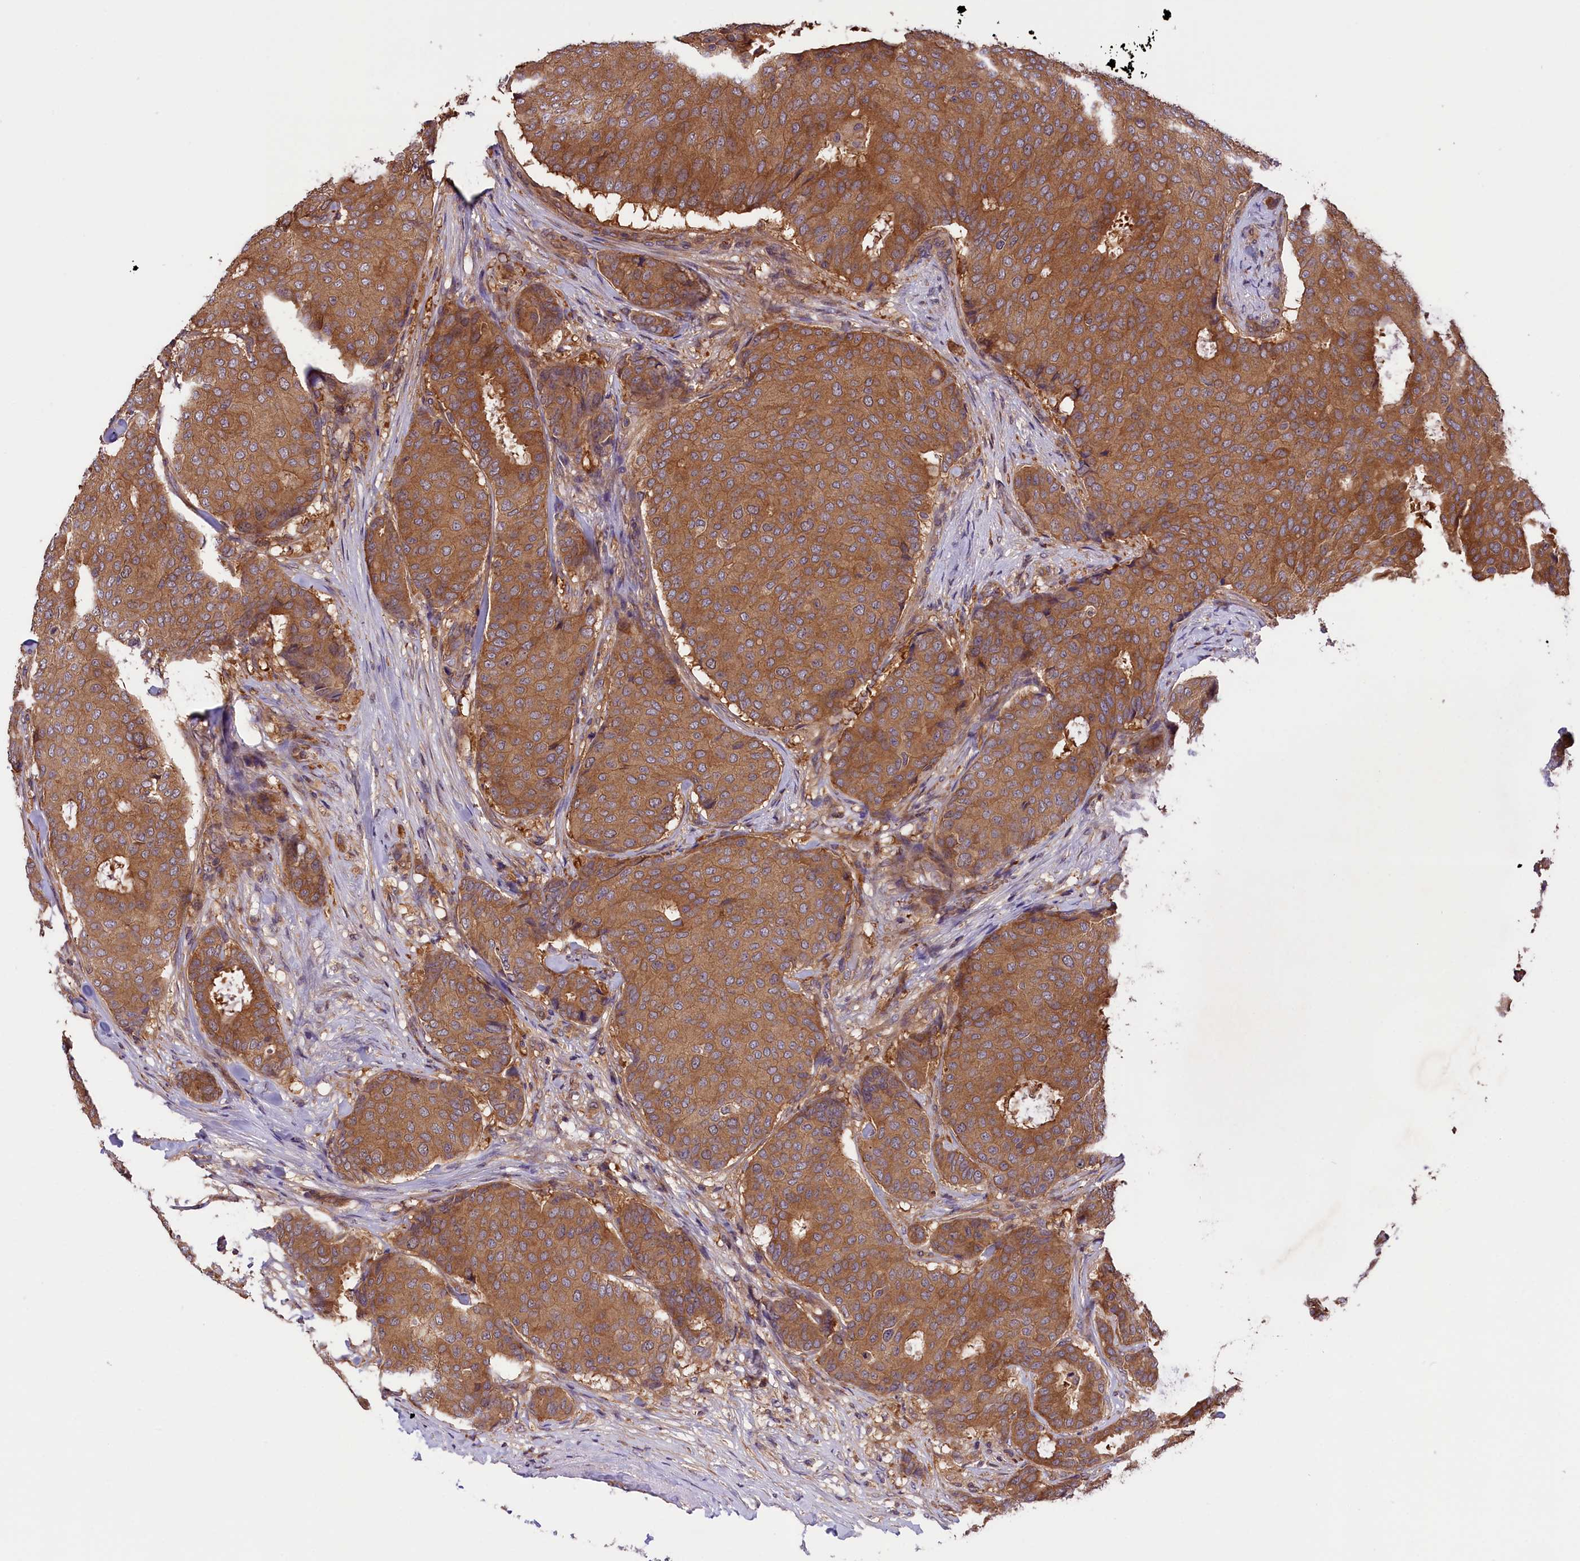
{"staining": {"intensity": "moderate", "quantity": ">75%", "location": "cytoplasmic/membranous"}, "tissue": "breast cancer", "cell_type": "Tumor cells", "image_type": "cancer", "snomed": [{"axis": "morphology", "description": "Duct carcinoma"}, {"axis": "topography", "description": "Breast"}], "caption": "A high-resolution micrograph shows IHC staining of breast intraductal carcinoma, which reveals moderate cytoplasmic/membranous expression in approximately >75% of tumor cells.", "gene": "SETD6", "patient": {"sex": "female", "age": 75}}